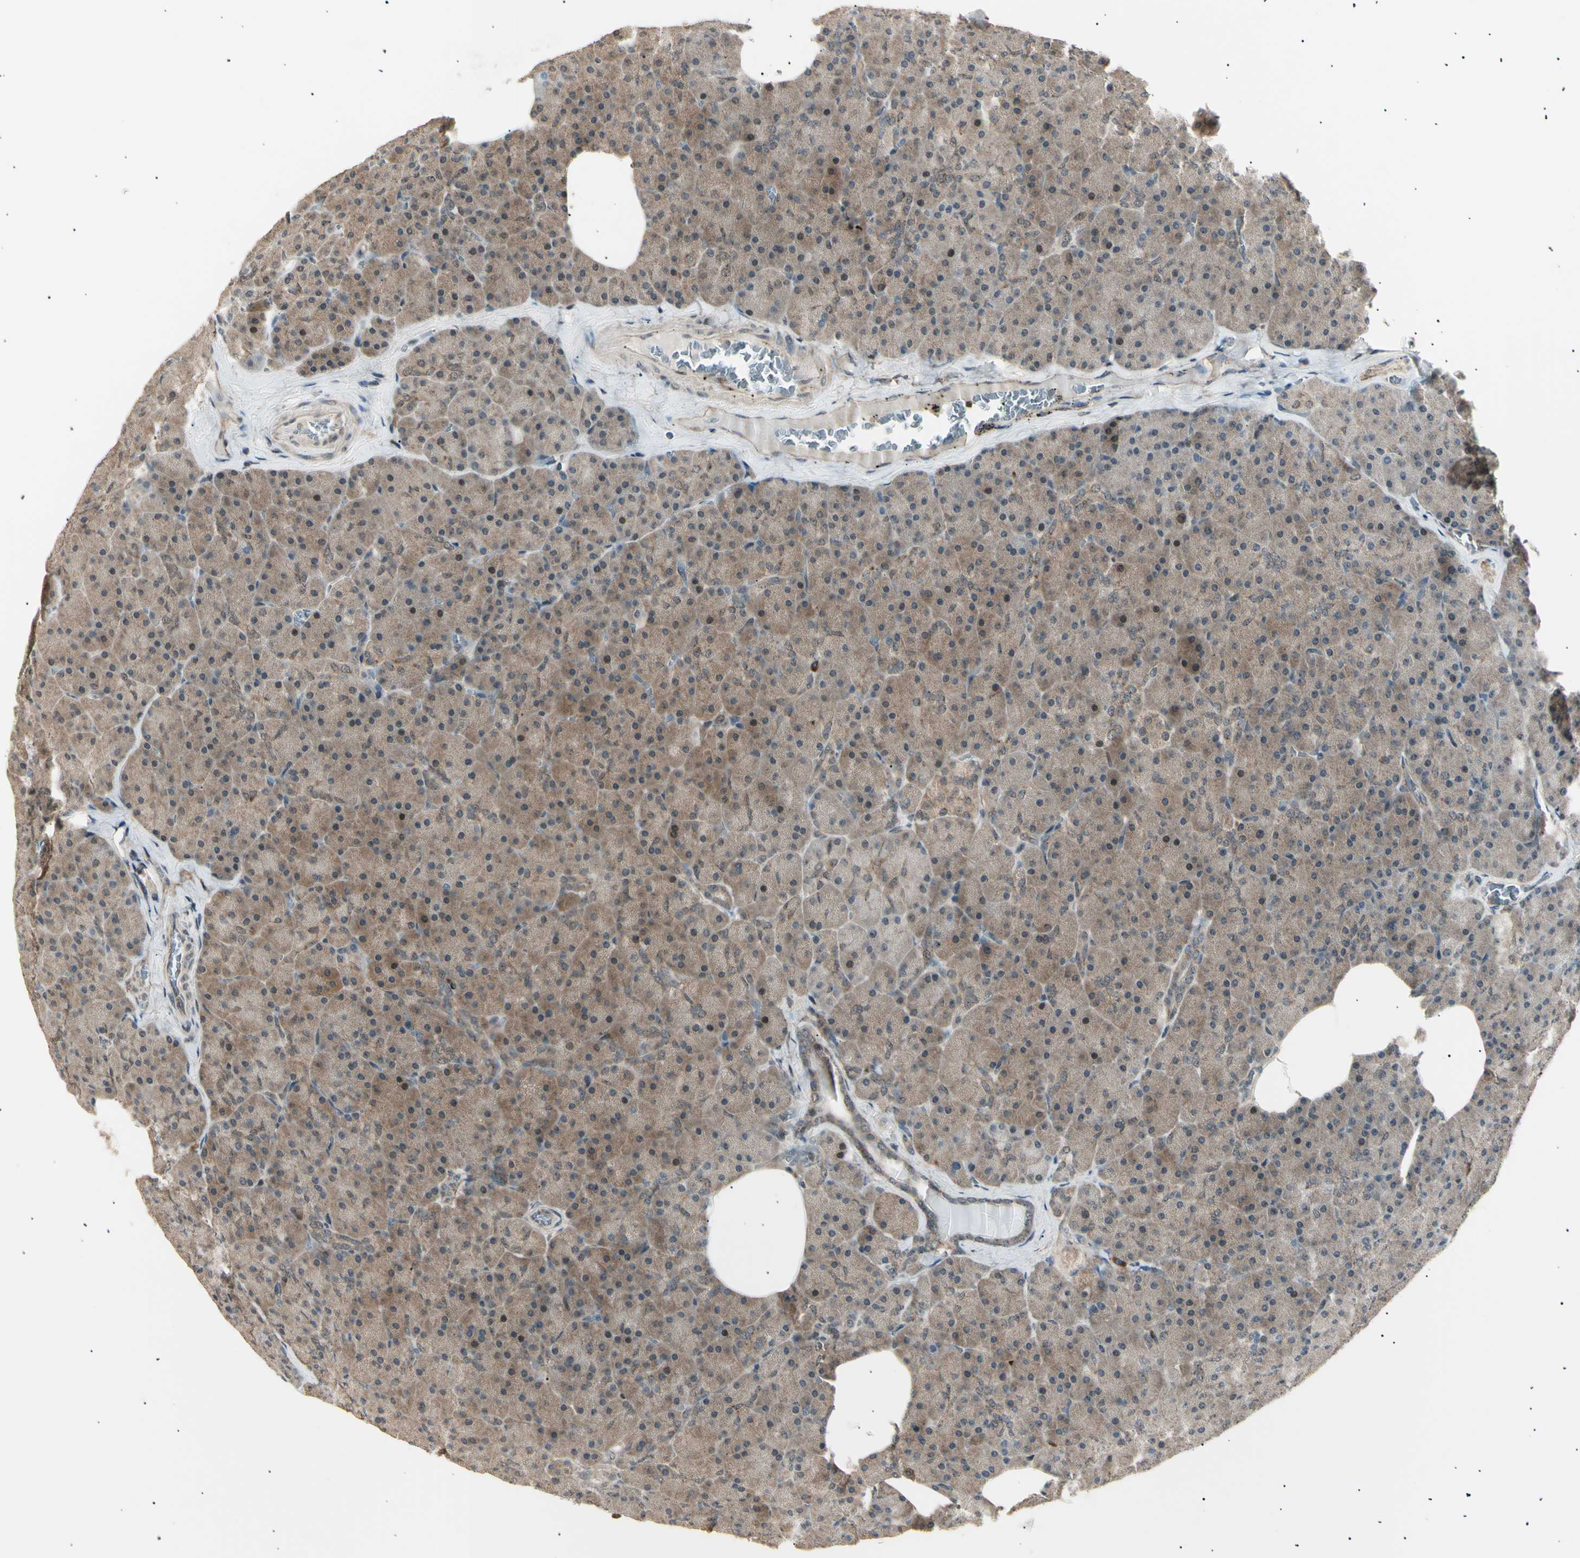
{"staining": {"intensity": "weak", "quantity": ">75%", "location": "cytoplasmic/membranous"}, "tissue": "pancreas", "cell_type": "Exocrine glandular cells", "image_type": "normal", "snomed": [{"axis": "morphology", "description": "Normal tissue, NOS"}, {"axis": "topography", "description": "Pancreas"}], "caption": "An image of pancreas stained for a protein shows weak cytoplasmic/membranous brown staining in exocrine glandular cells. The staining is performed using DAB brown chromogen to label protein expression. The nuclei are counter-stained blue using hematoxylin.", "gene": "NUAK2", "patient": {"sex": "female", "age": 35}}